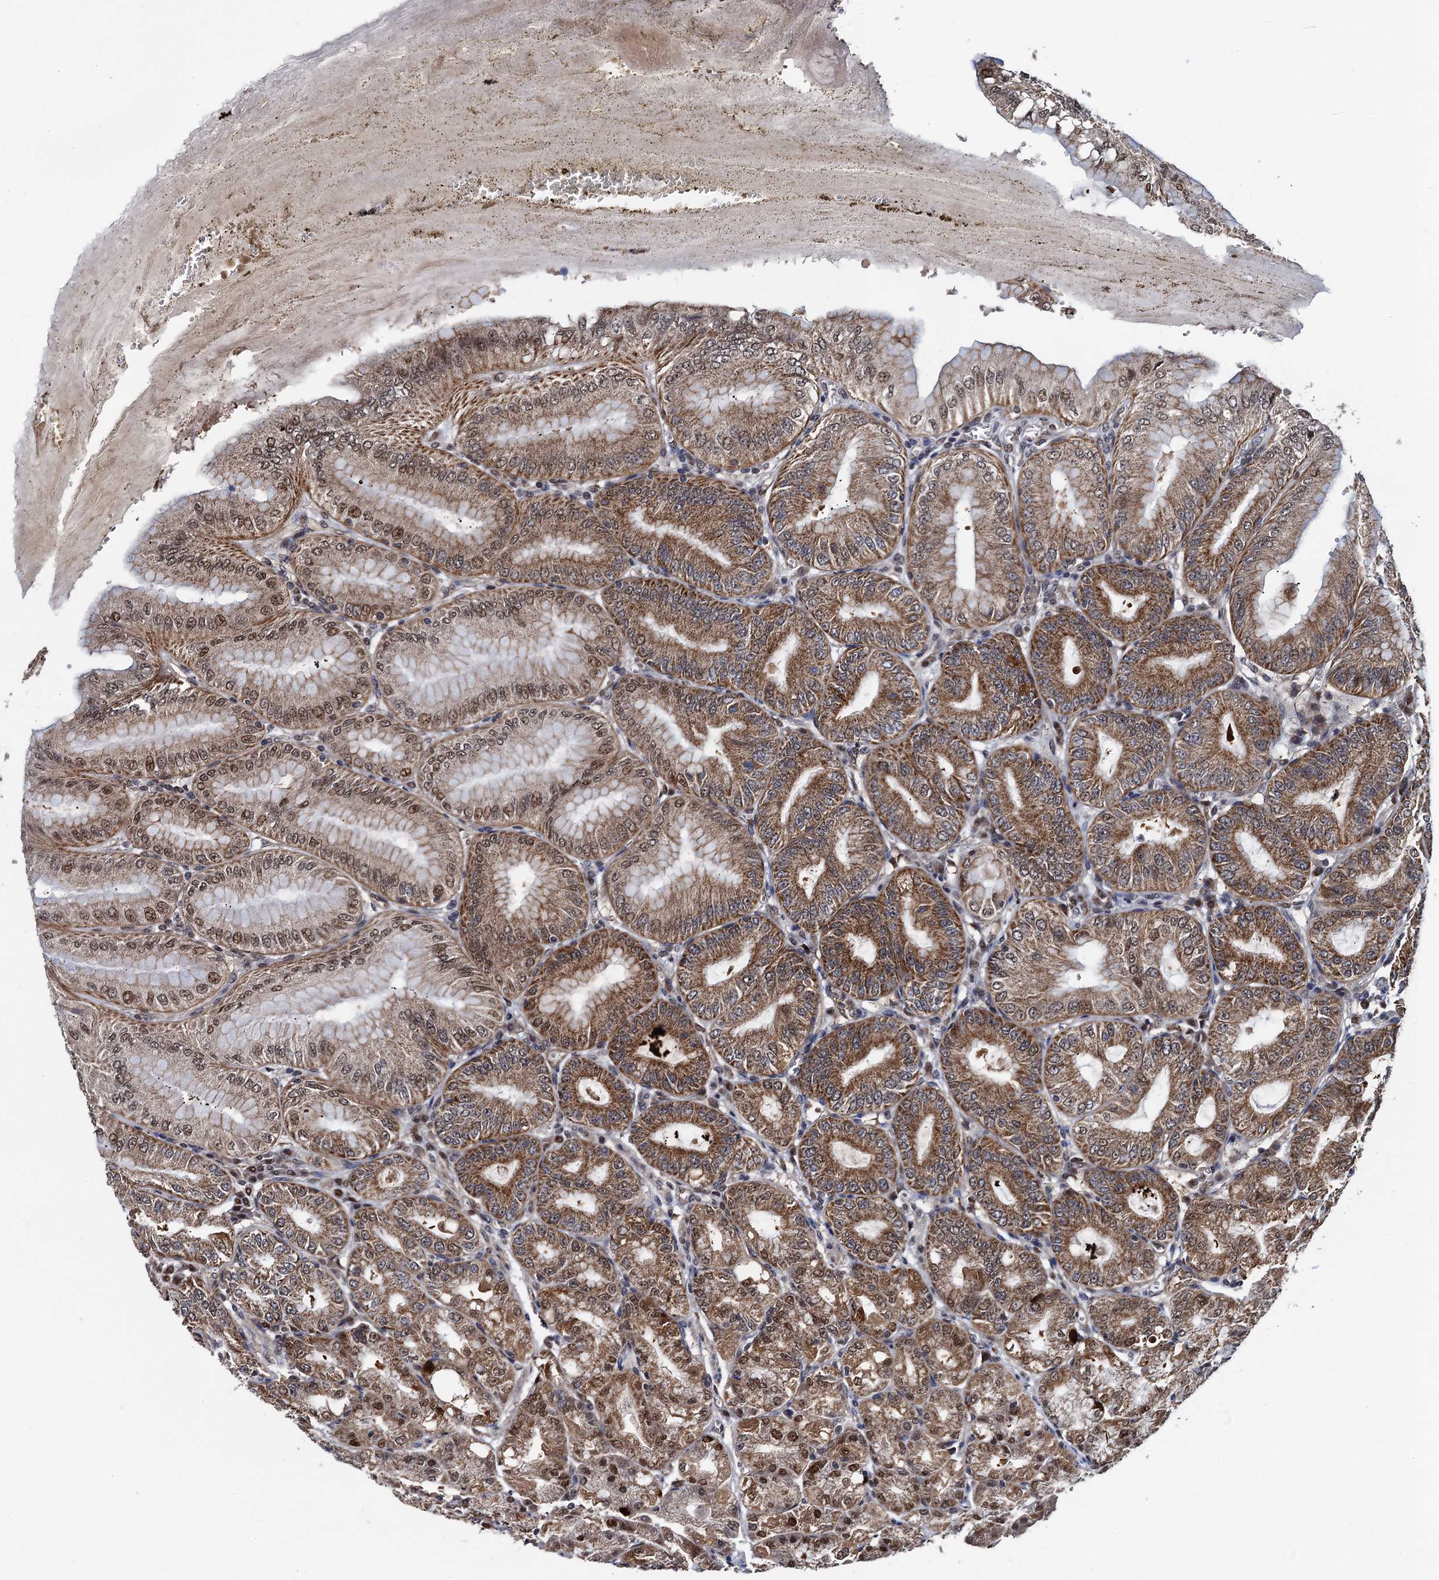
{"staining": {"intensity": "strong", "quantity": ">75%", "location": "cytoplasmic/membranous,nuclear"}, "tissue": "stomach", "cell_type": "Glandular cells", "image_type": "normal", "snomed": [{"axis": "morphology", "description": "Normal tissue, NOS"}, {"axis": "topography", "description": "Stomach, lower"}], "caption": "A micrograph of stomach stained for a protein demonstrates strong cytoplasmic/membranous,nuclear brown staining in glandular cells.", "gene": "PTCD3", "patient": {"sex": "male", "age": 71}}